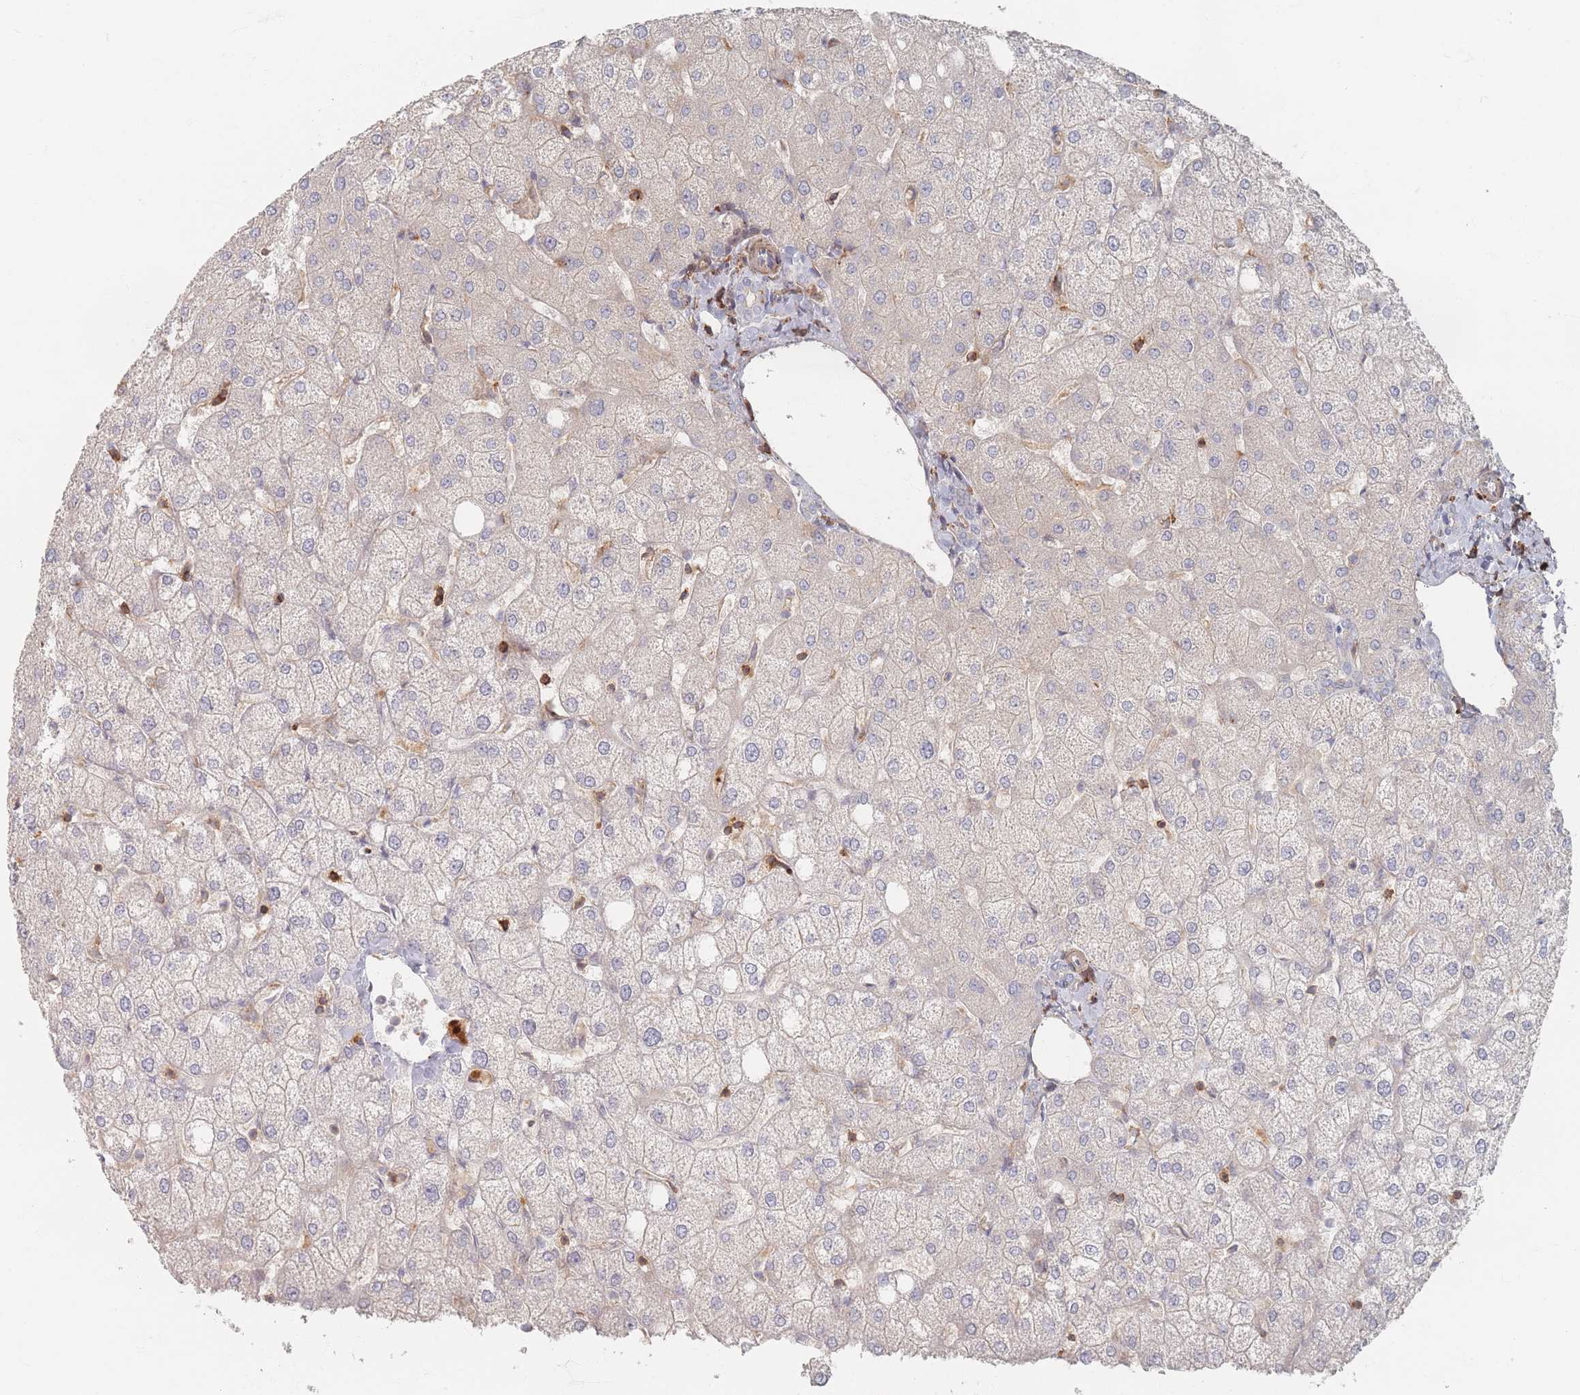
{"staining": {"intensity": "negative", "quantity": "none", "location": "none"}, "tissue": "liver", "cell_type": "Cholangiocytes", "image_type": "normal", "snomed": [{"axis": "morphology", "description": "Normal tissue, NOS"}, {"axis": "topography", "description": "Liver"}], "caption": "High magnification brightfield microscopy of normal liver stained with DAB (brown) and counterstained with hematoxylin (blue): cholangiocytes show no significant expression. Nuclei are stained in blue.", "gene": "ZKSCAN7", "patient": {"sex": "female", "age": 54}}